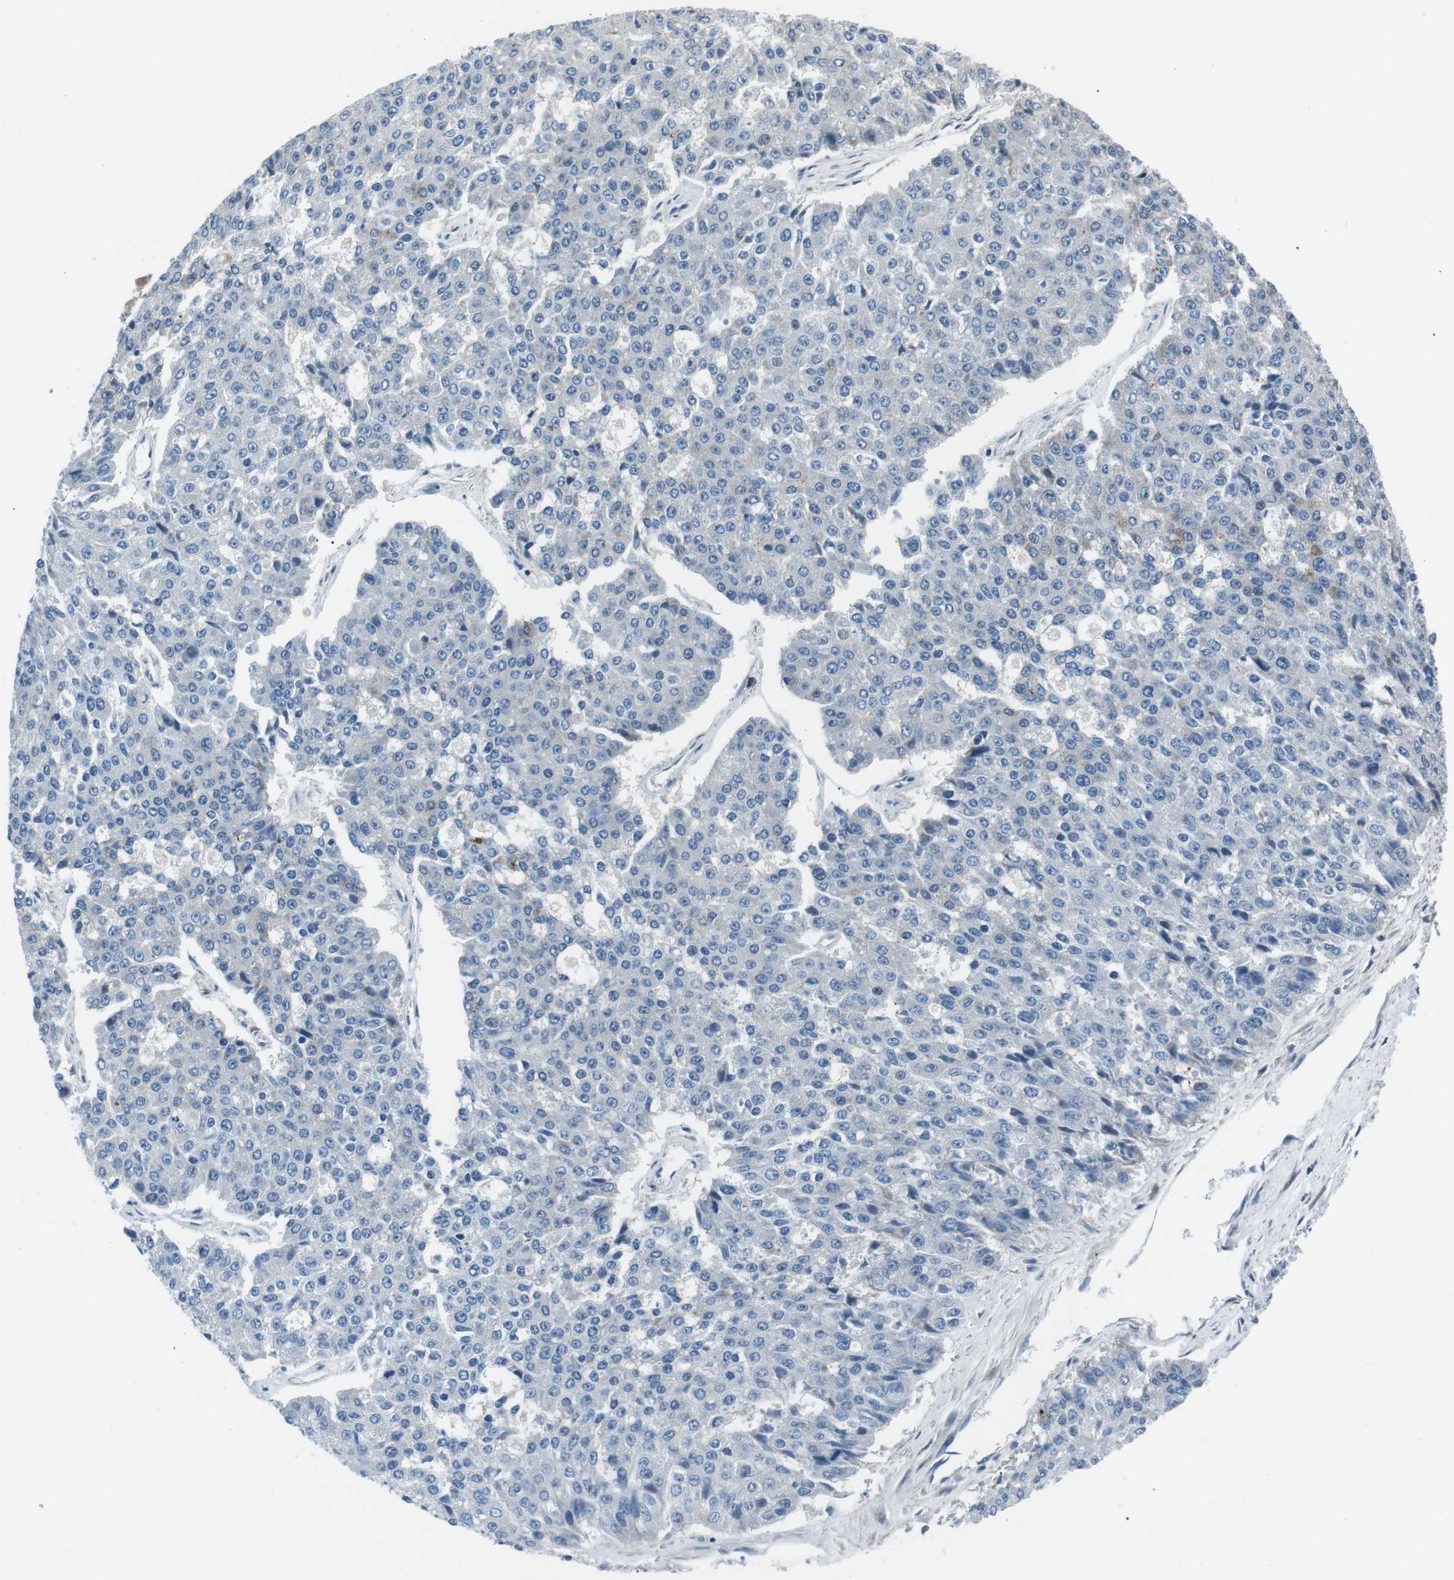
{"staining": {"intensity": "moderate", "quantity": "<25%", "location": "cytoplasmic/membranous"}, "tissue": "pancreatic cancer", "cell_type": "Tumor cells", "image_type": "cancer", "snomed": [{"axis": "morphology", "description": "Adenocarcinoma, NOS"}, {"axis": "topography", "description": "Pancreas"}], "caption": "Immunohistochemistry (IHC) (DAB) staining of human pancreatic cancer demonstrates moderate cytoplasmic/membranous protein staining in about <25% of tumor cells. (Stains: DAB in brown, nuclei in blue, Microscopy: brightfield microscopy at high magnification).", "gene": "BLNK", "patient": {"sex": "male", "age": 50}}